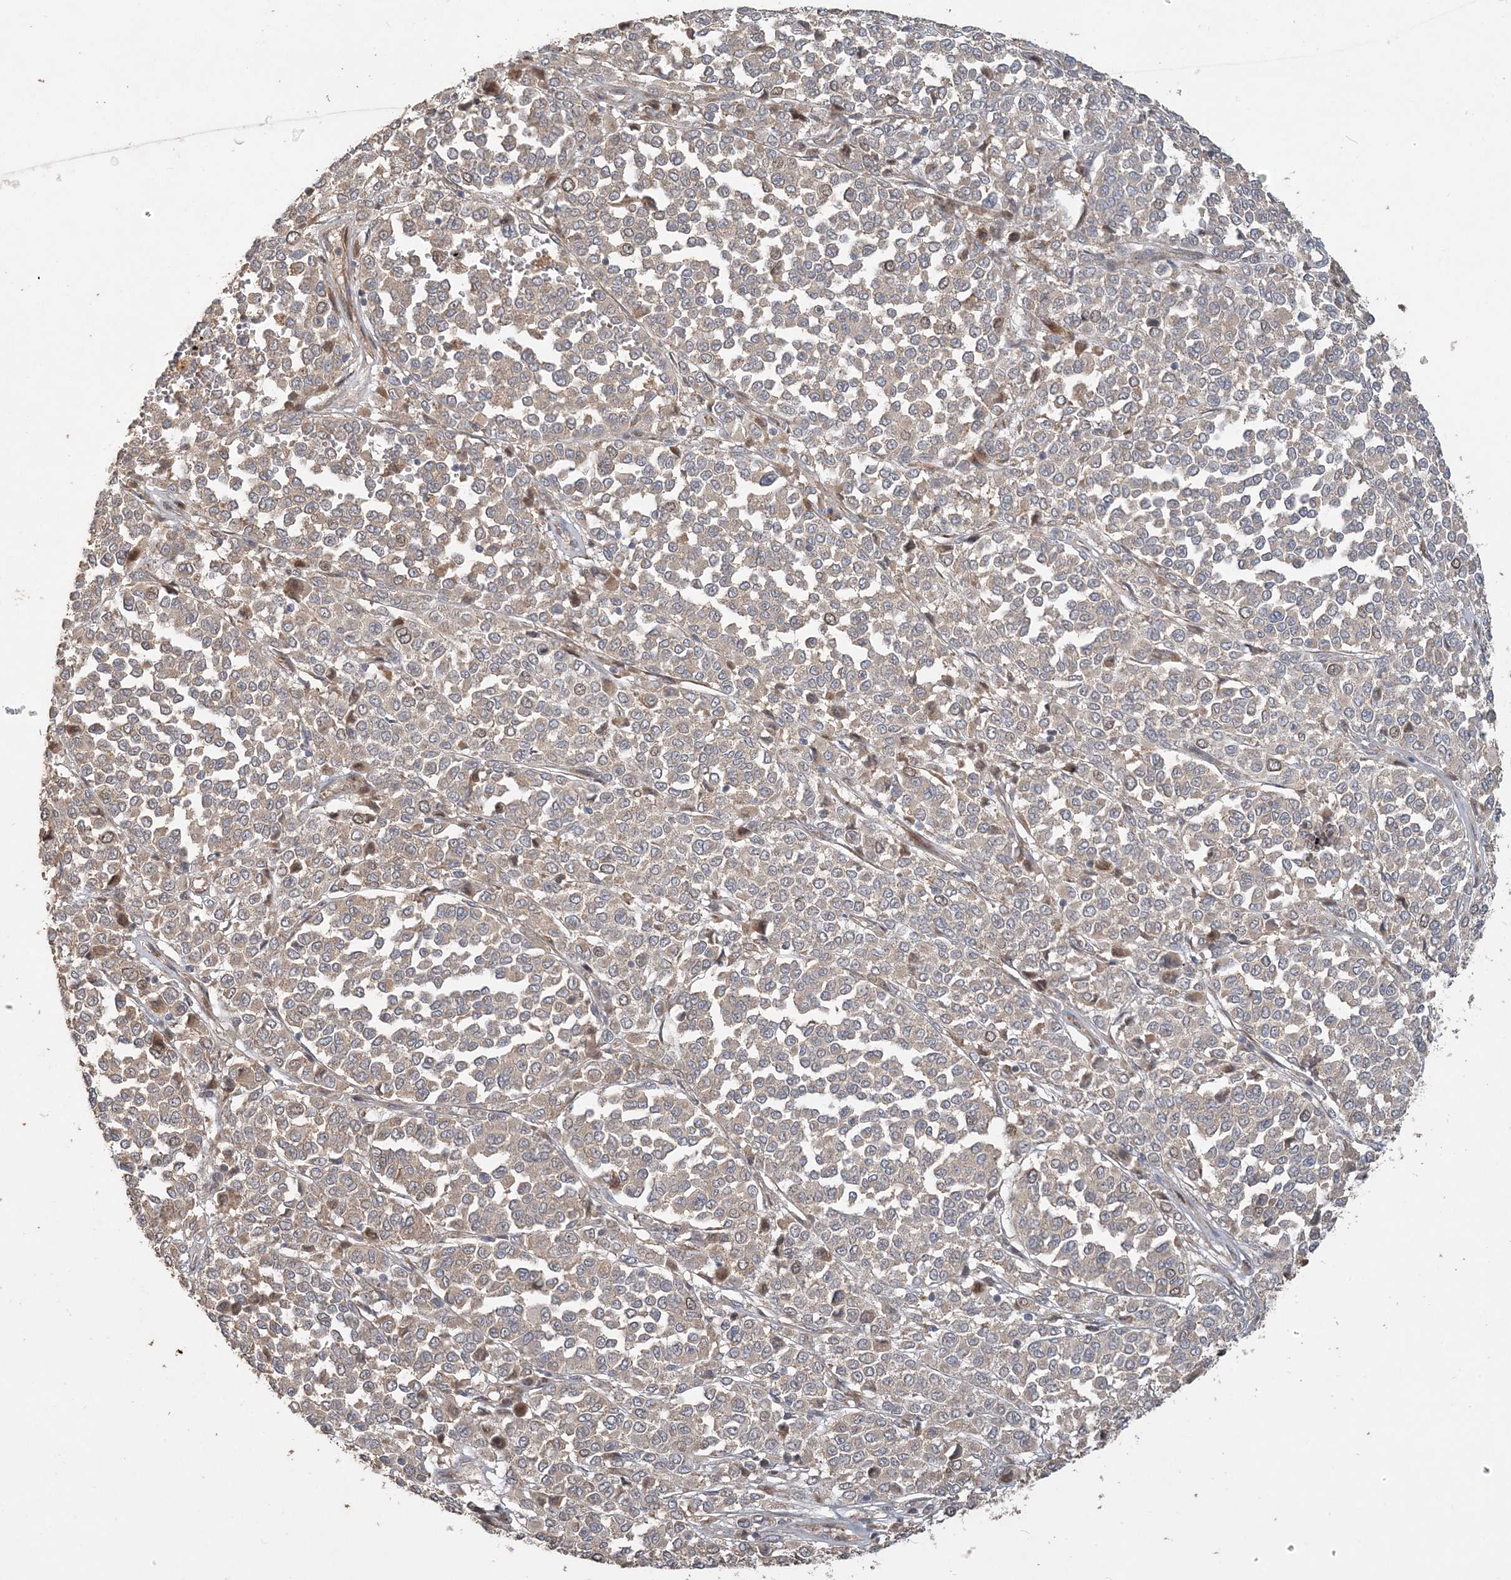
{"staining": {"intensity": "weak", "quantity": ">75%", "location": "cytoplasmic/membranous"}, "tissue": "melanoma", "cell_type": "Tumor cells", "image_type": "cancer", "snomed": [{"axis": "morphology", "description": "Malignant melanoma, Metastatic site"}, {"axis": "topography", "description": "Pancreas"}], "caption": "A low amount of weak cytoplasmic/membranous expression is identified in approximately >75% of tumor cells in melanoma tissue.", "gene": "TRAIP", "patient": {"sex": "female", "age": 30}}